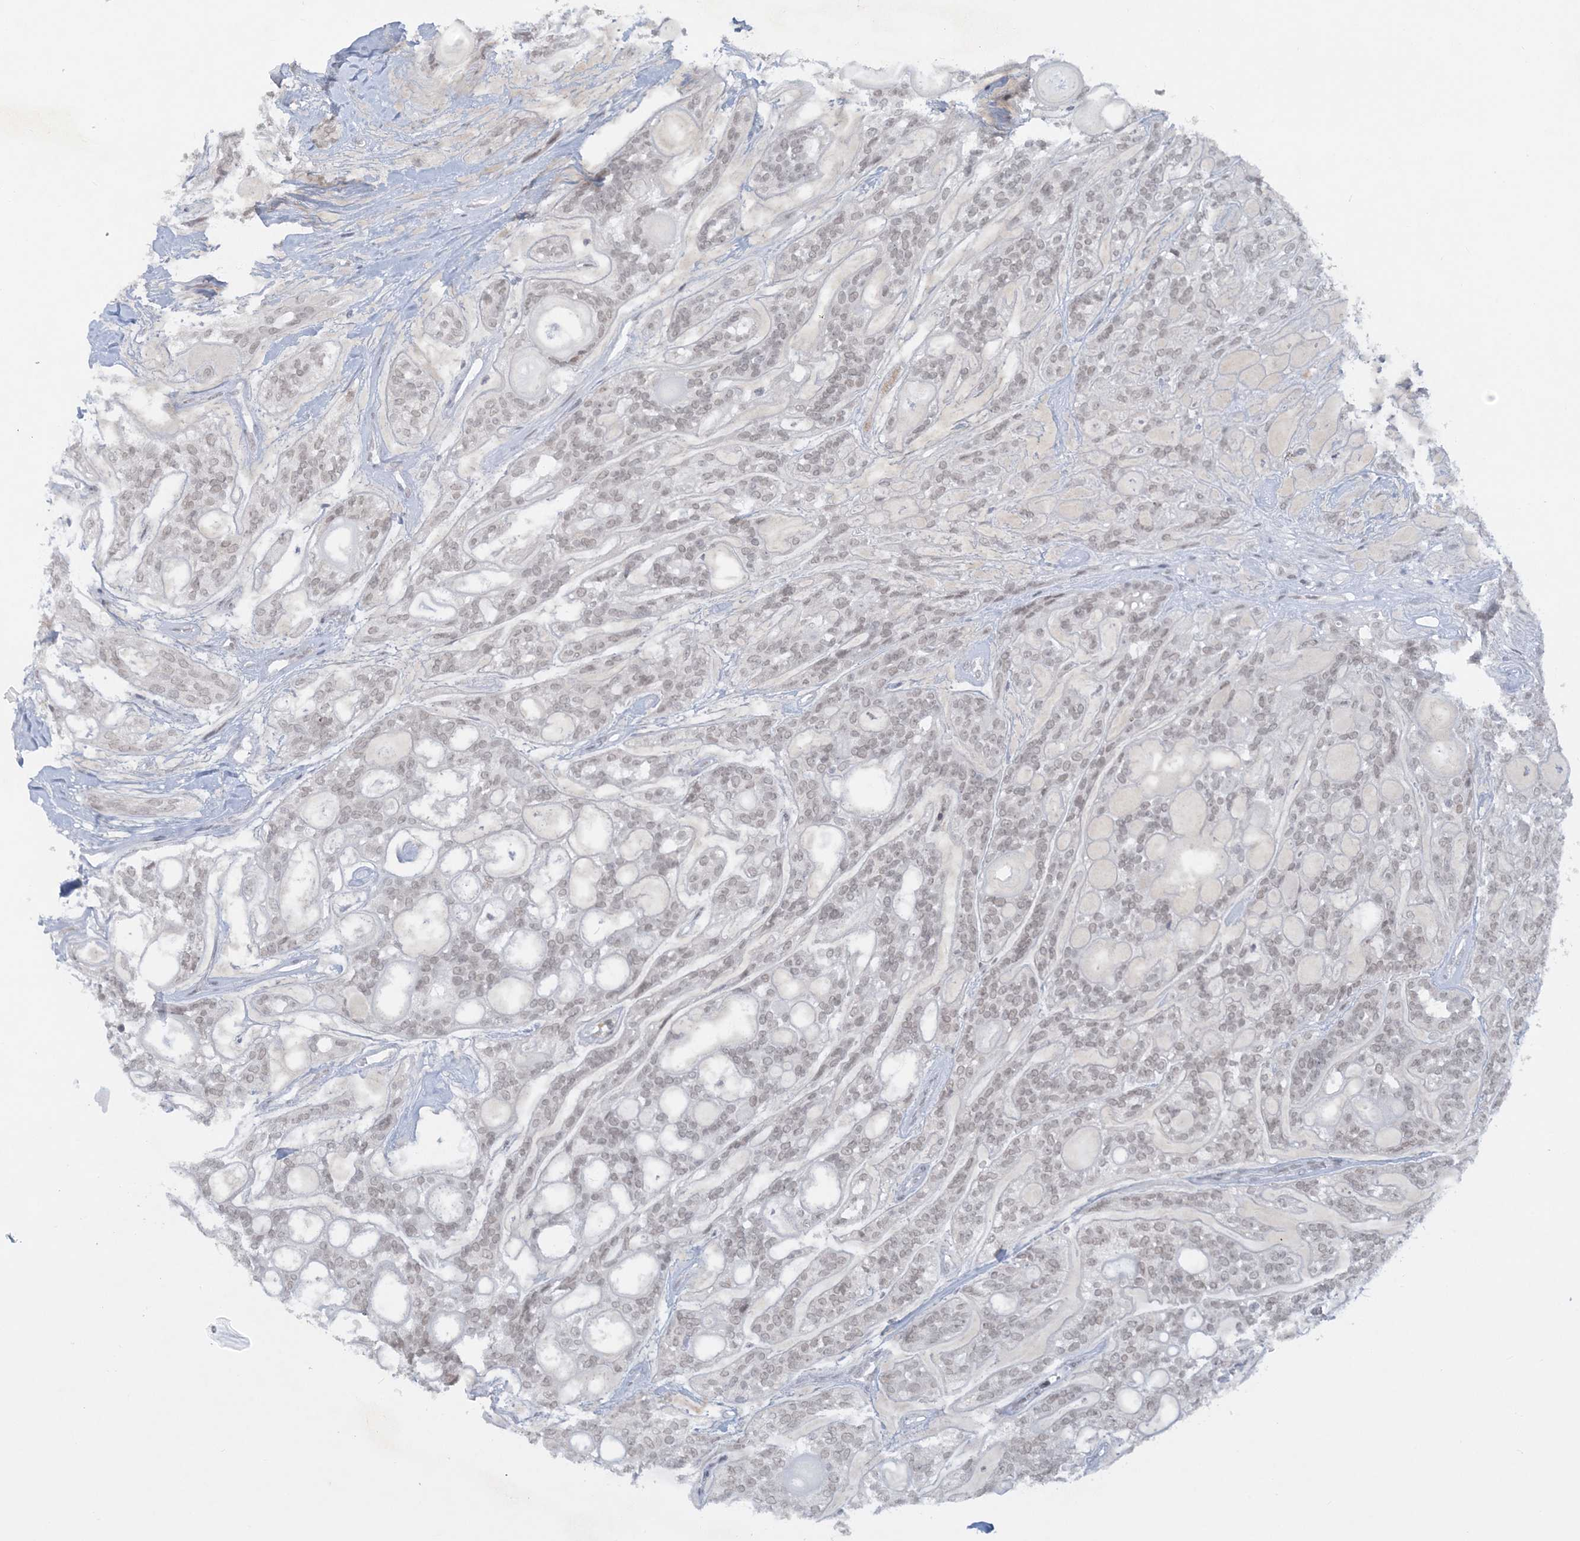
{"staining": {"intensity": "weak", "quantity": "25%-75%", "location": "nuclear"}, "tissue": "head and neck cancer", "cell_type": "Tumor cells", "image_type": "cancer", "snomed": [{"axis": "morphology", "description": "Adenocarcinoma, NOS"}, {"axis": "topography", "description": "Head-Neck"}], "caption": "IHC (DAB (3,3'-diaminobenzidine)) staining of human head and neck cancer displays weak nuclear protein positivity in about 25%-75% of tumor cells. The protein of interest is shown in brown color, while the nuclei are stained blue.", "gene": "KMT2D", "patient": {"sex": "male", "age": 66}}